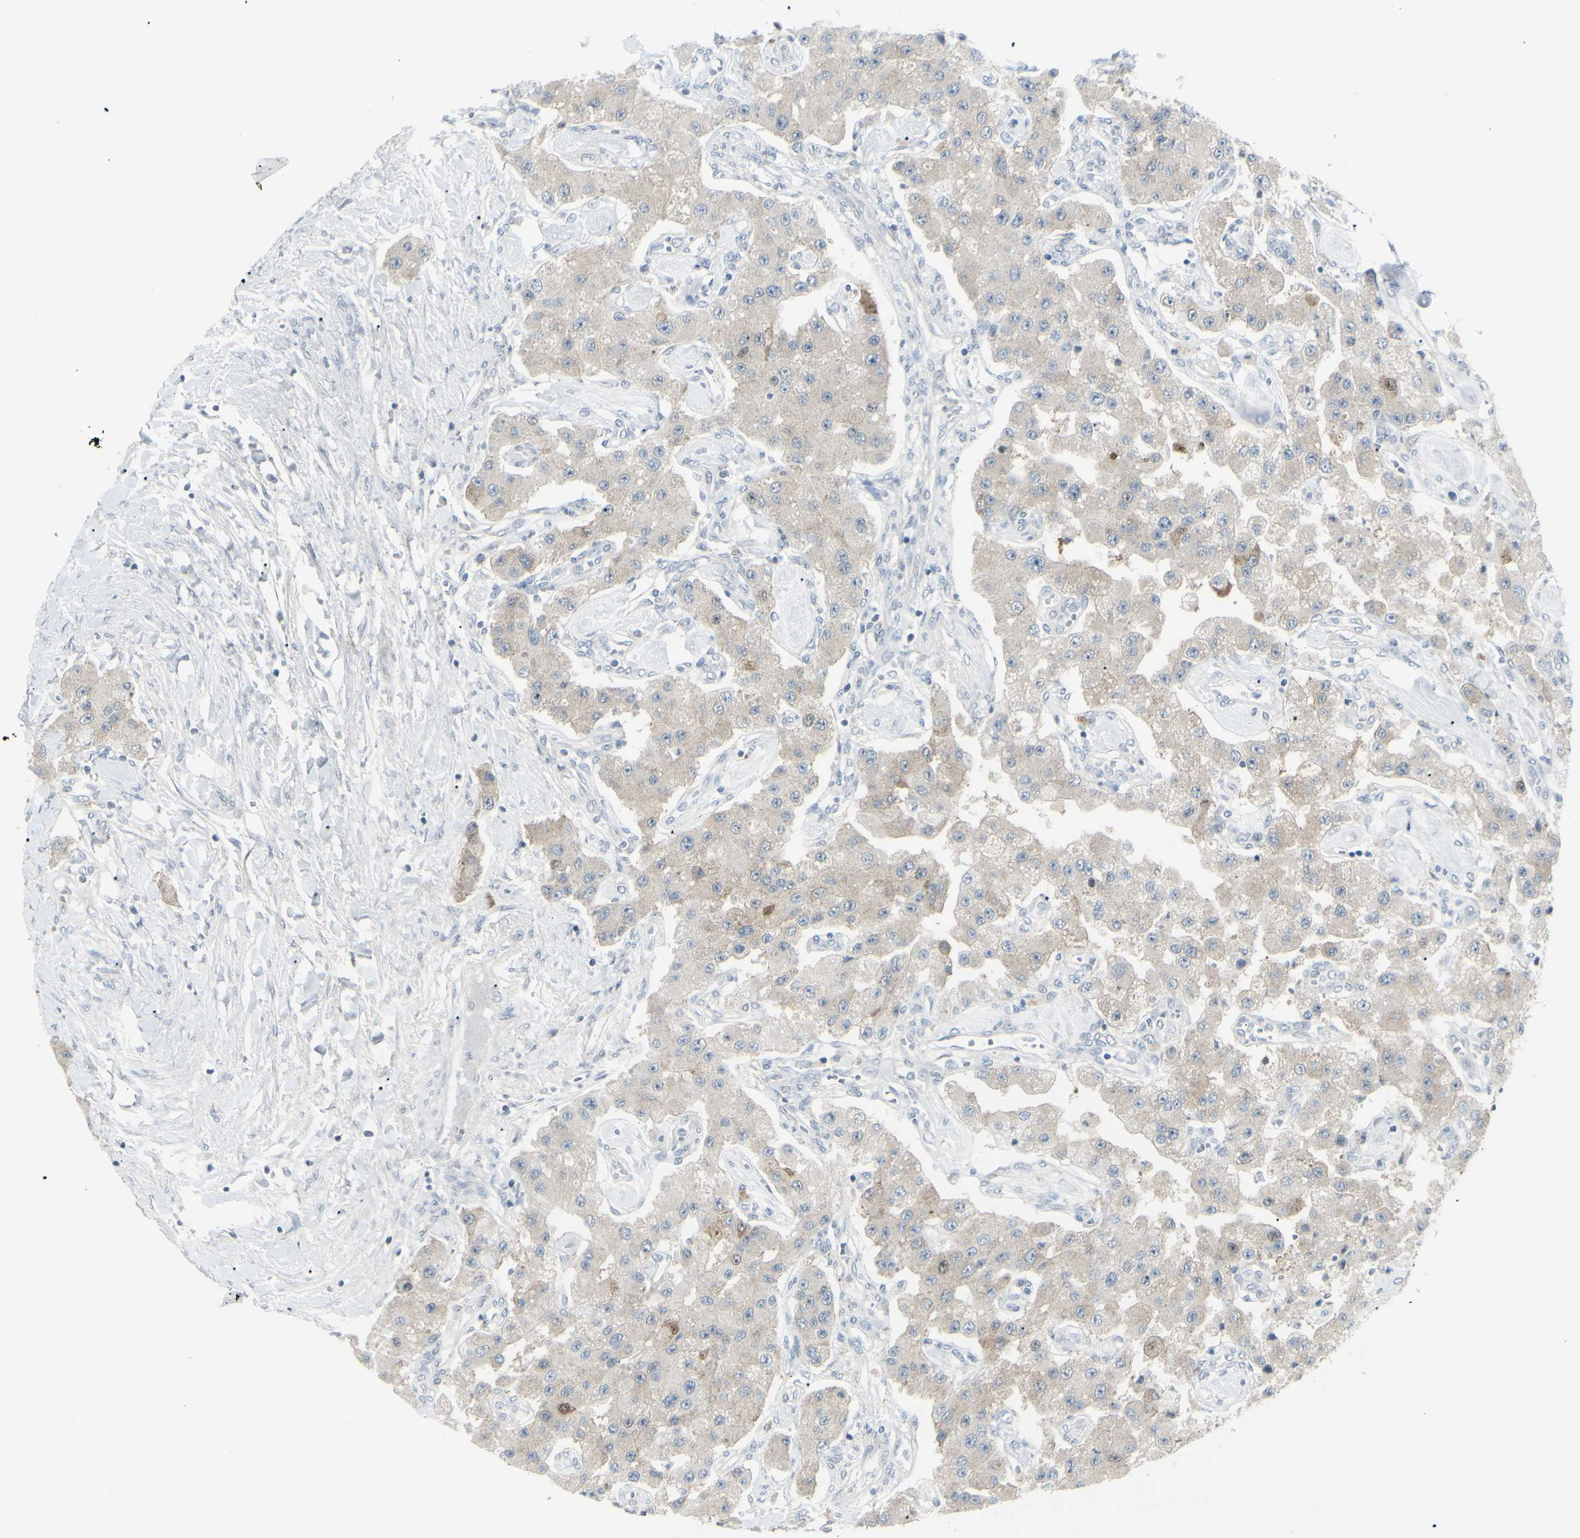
{"staining": {"intensity": "weak", "quantity": ">75%", "location": "cytoplasmic/membranous"}, "tissue": "carcinoid", "cell_type": "Tumor cells", "image_type": "cancer", "snomed": [{"axis": "morphology", "description": "Carcinoid, malignant, NOS"}, {"axis": "topography", "description": "Pancreas"}], "caption": "Tumor cells exhibit low levels of weak cytoplasmic/membranous staining in approximately >75% of cells in carcinoid.", "gene": "SH3GL2", "patient": {"sex": "male", "age": 41}}